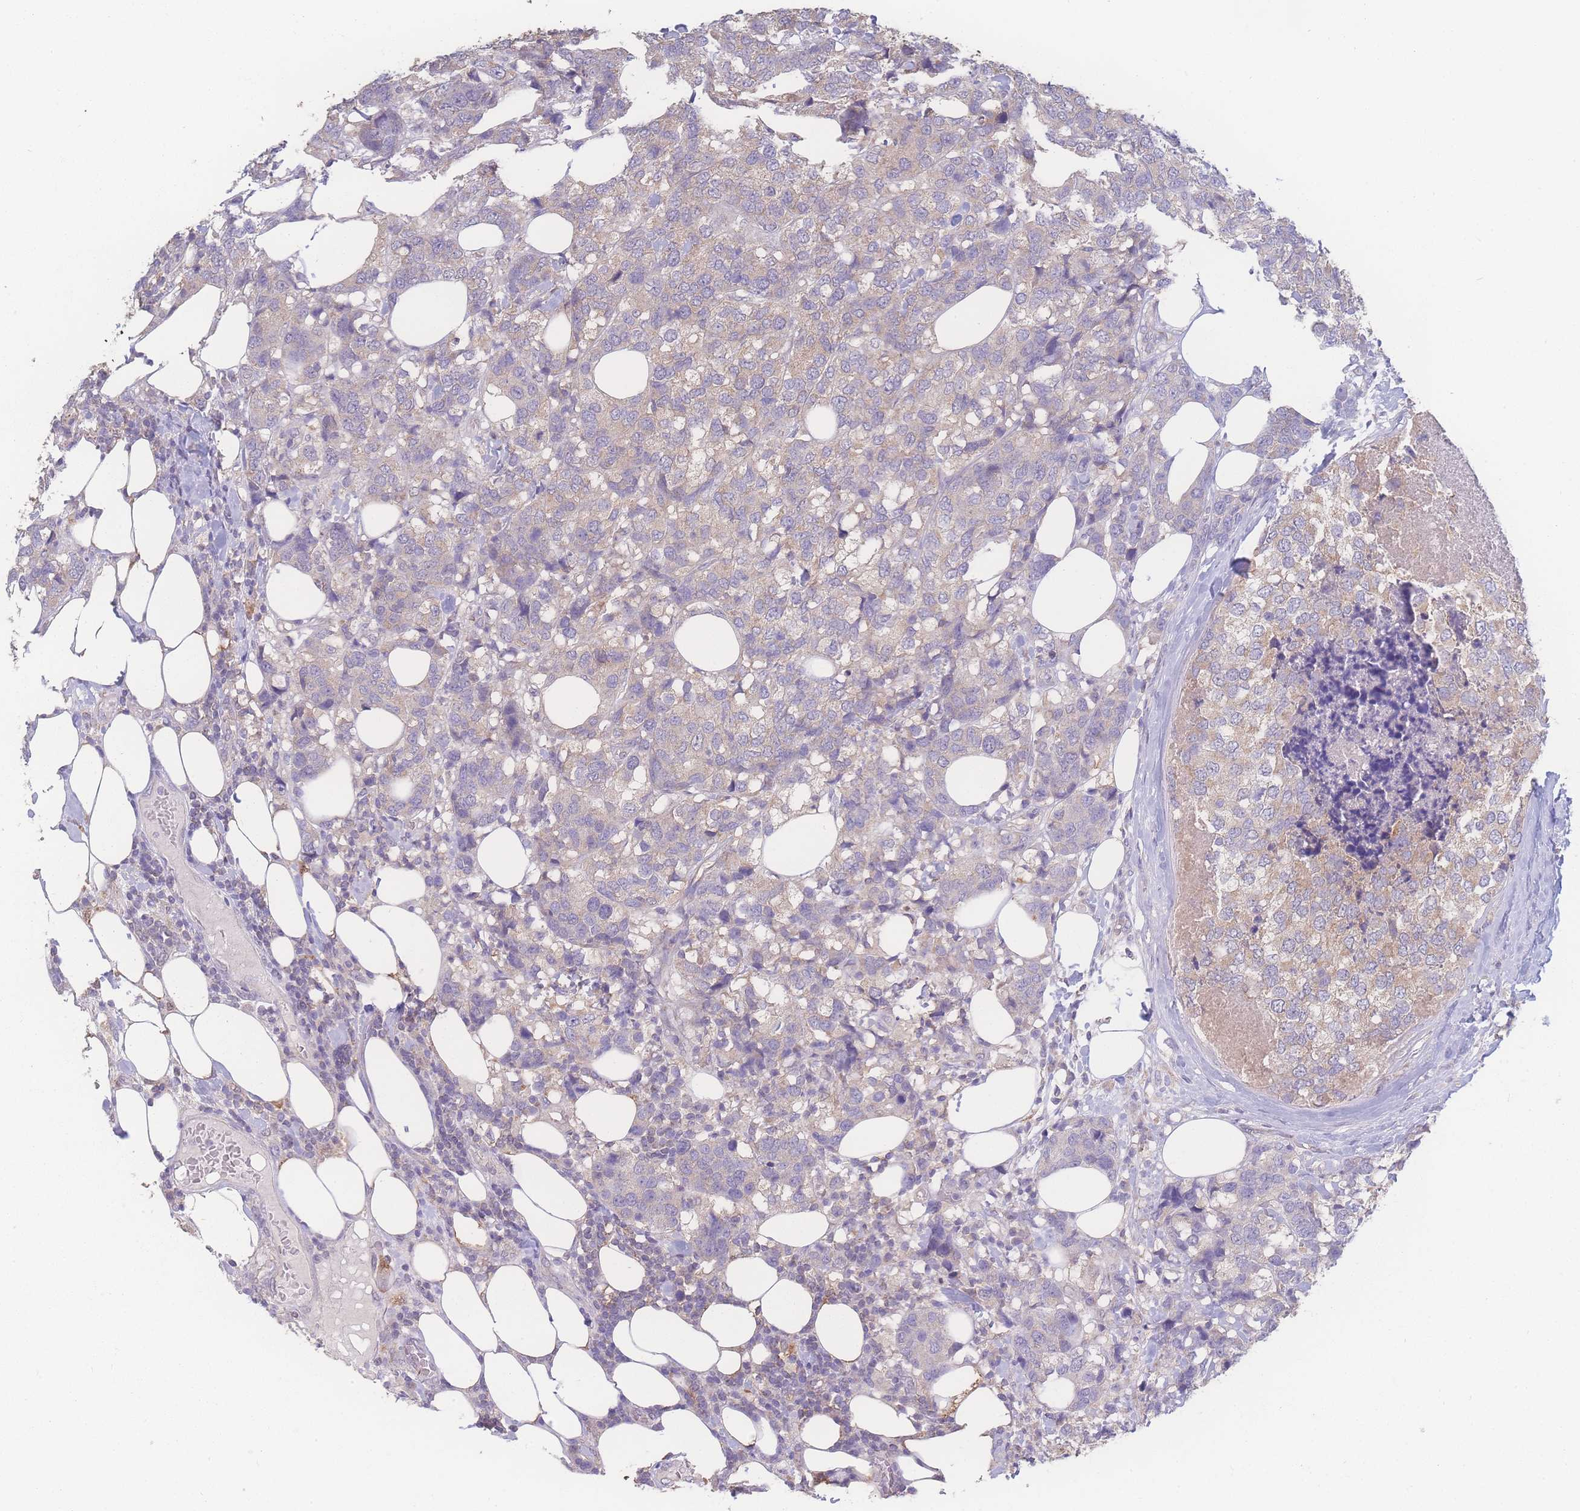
{"staining": {"intensity": "weak", "quantity": "<25%", "location": "cytoplasmic/membranous"}, "tissue": "breast cancer", "cell_type": "Tumor cells", "image_type": "cancer", "snomed": [{"axis": "morphology", "description": "Lobular carcinoma"}, {"axis": "topography", "description": "Breast"}], "caption": "Immunohistochemistry of breast cancer displays no expression in tumor cells.", "gene": "GIPR", "patient": {"sex": "female", "age": 59}}